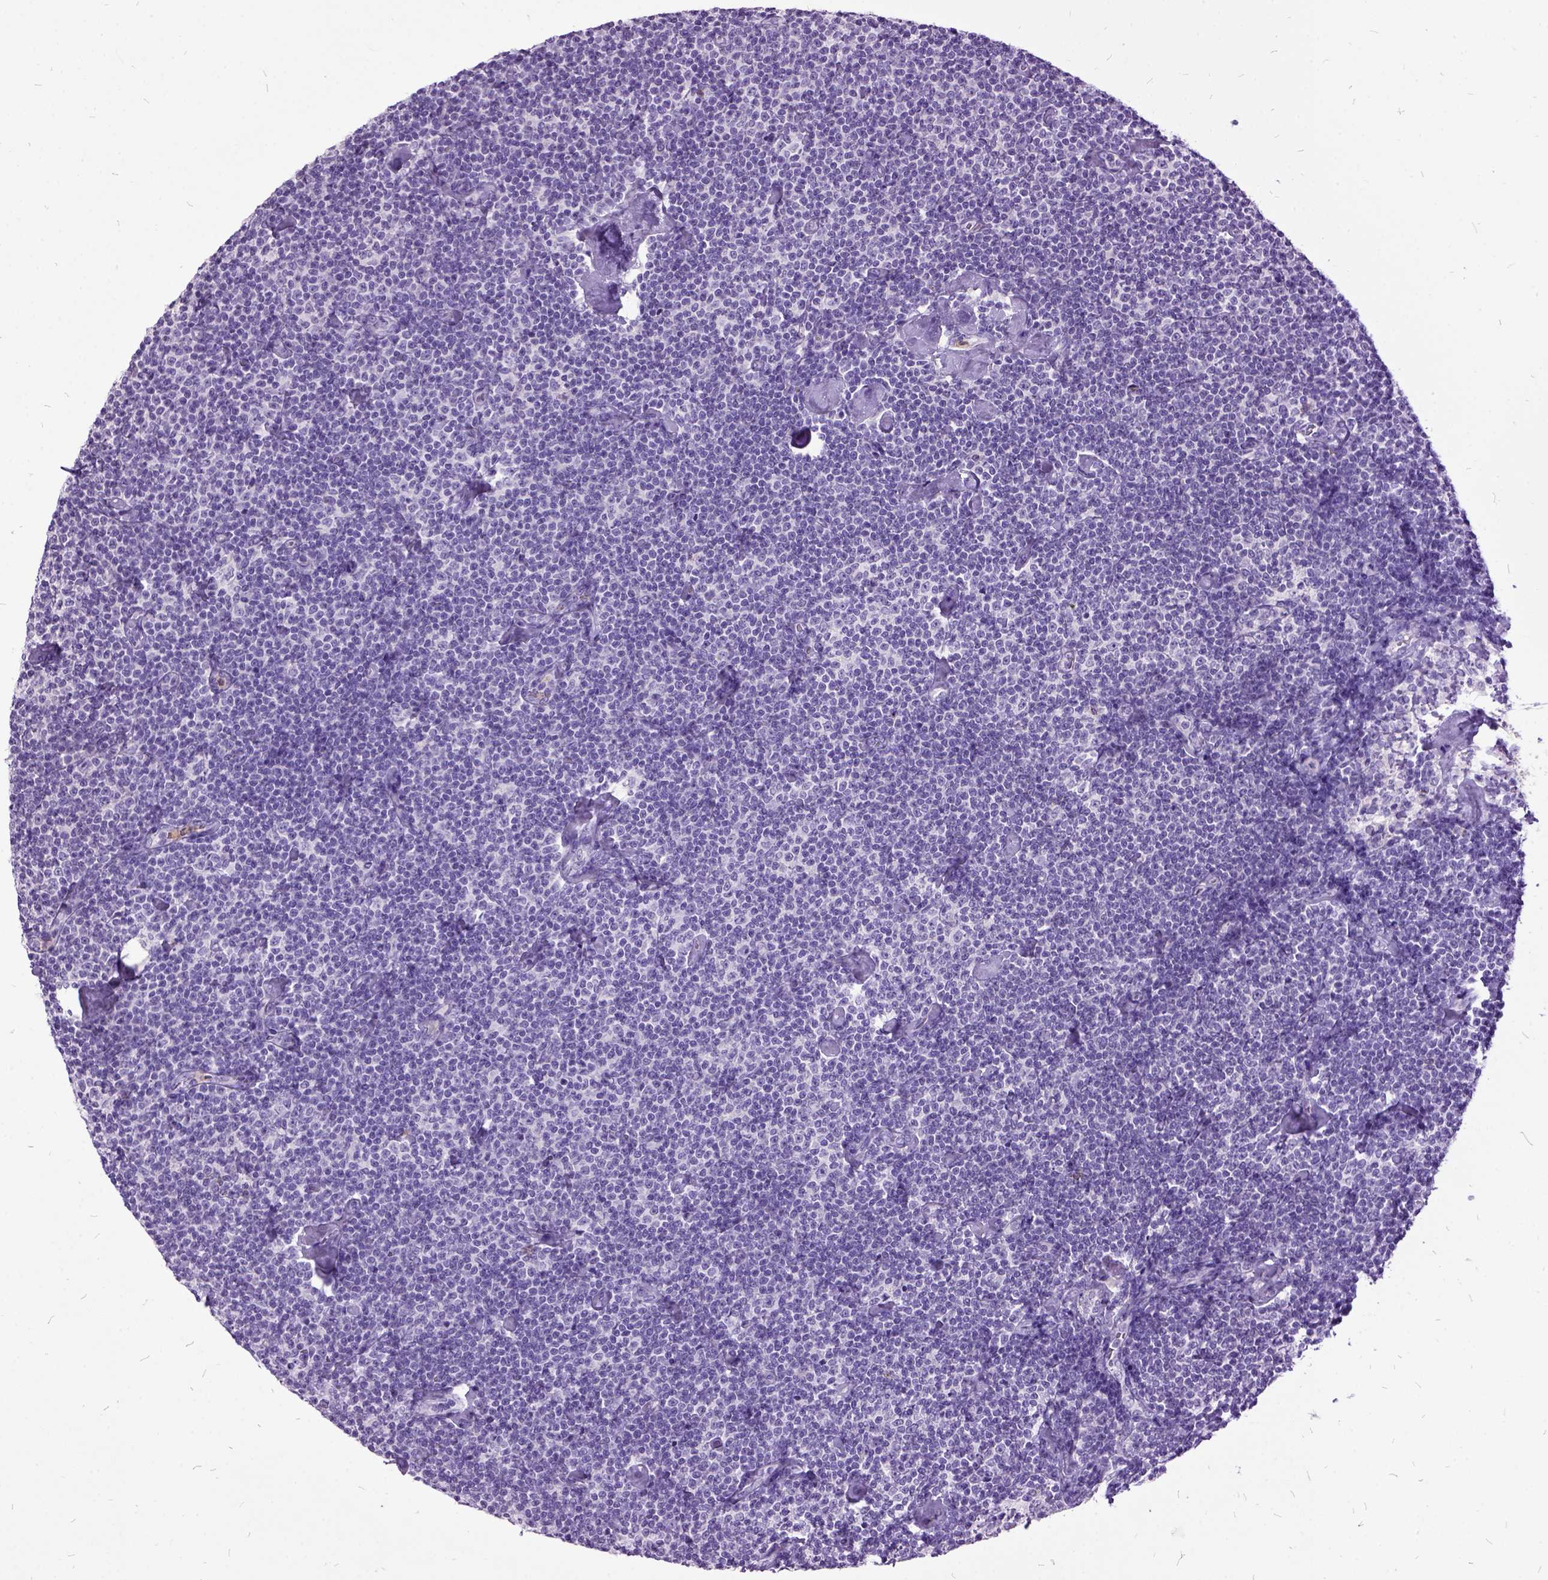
{"staining": {"intensity": "negative", "quantity": "none", "location": "none"}, "tissue": "lymphoma", "cell_type": "Tumor cells", "image_type": "cancer", "snomed": [{"axis": "morphology", "description": "Malignant lymphoma, non-Hodgkin's type, Low grade"}, {"axis": "topography", "description": "Lymph node"}], "caption": "Human lymphoma stained for a protein using immunohistochemistry (IHC) shows no staining in tumor cells.", "gene": "MME", "patient": {"sex": "male", "age": 81}}